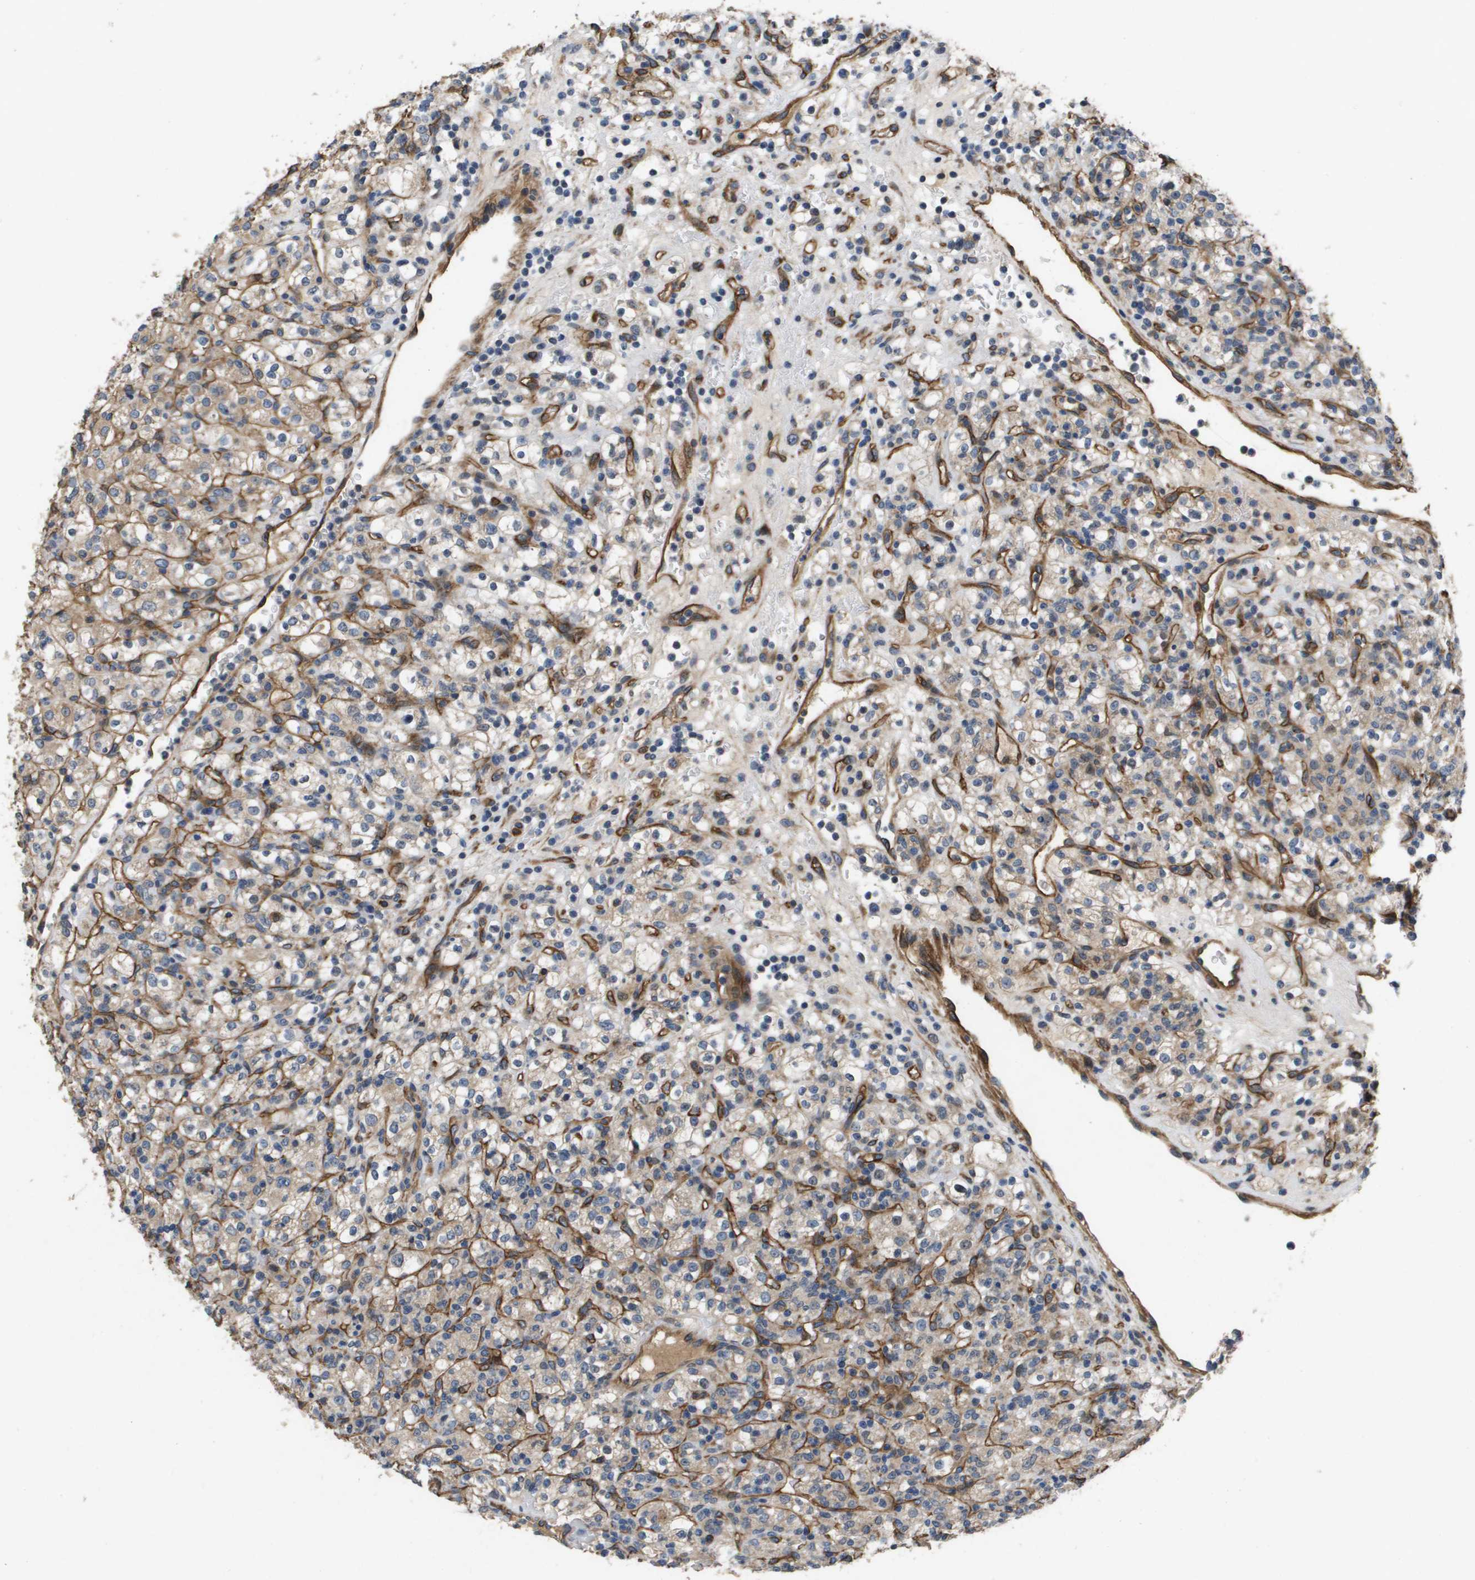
{"staining": {"intensity": "weak", "quantity": ">75%", "location": "cytoplasmic/membranous"}, "tissue": "renal cancer", "cell_type": "Tumor cells", "image_type": "cancer", "snomed": [{"axis": "morphology", "description": "Normal tissue, NOS"}, {"axis": "morphology", "description": "Adenocarcinoma, NOS"}, {"axis": "topography", "description": "Kidney"}], "caption": "Immunohistochemical staining of human adenocarcinoma (renal) exhibits low levels of weak cytoplasmic/membranous protein staining in about >75% of tumor cells. The protein is shown in brown color, while the nuclei are stained blue.", "gene": "ENTPD2", "patient": {"sex": "female", "age": 72}}